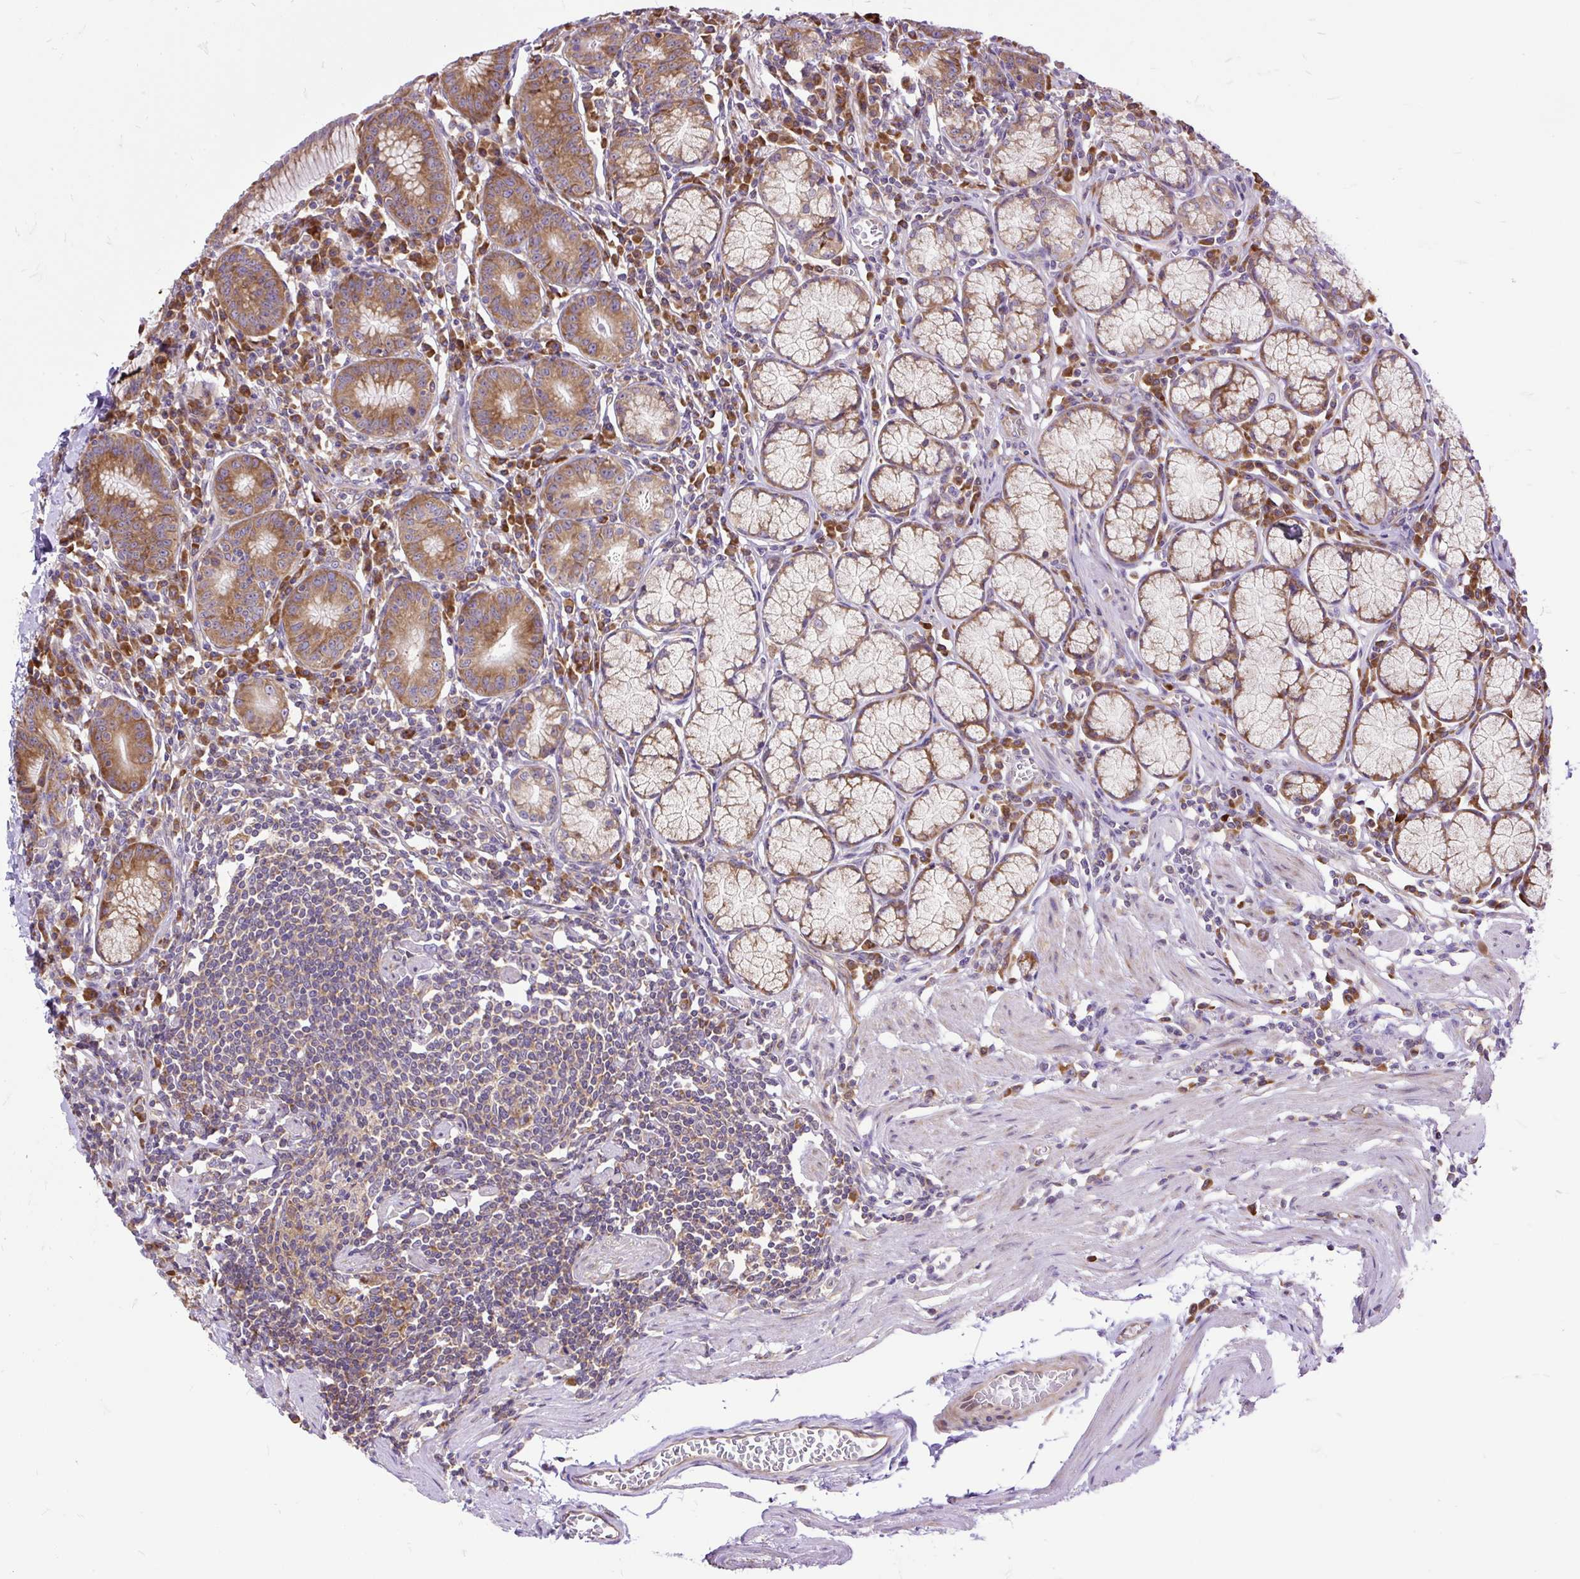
{"staining": {"intensity": "moderate", "quantity": ">75%", "location": "cytoplasmic/membranous"}, "tissue": "stomach", "cell_type": "Glandular cells", "image_type": "normal", "snomed": [{"axis": "morphology", "description": "Normal tissue, NOS"}, {"axis": "topography", "description": "Stomach"}], "caption": "IHC micrograph of normal stomach: human stomach stained using immunohistochemistry (IHC) demonstrates medium levels of moderate protein expression localized specifically in the cytoplasmic/membranous of glandular cells, appearing as a cytoplasmic/membranous brown color.", "gene": "RPS5", "patient": {"sex": "male", "age": 55}}